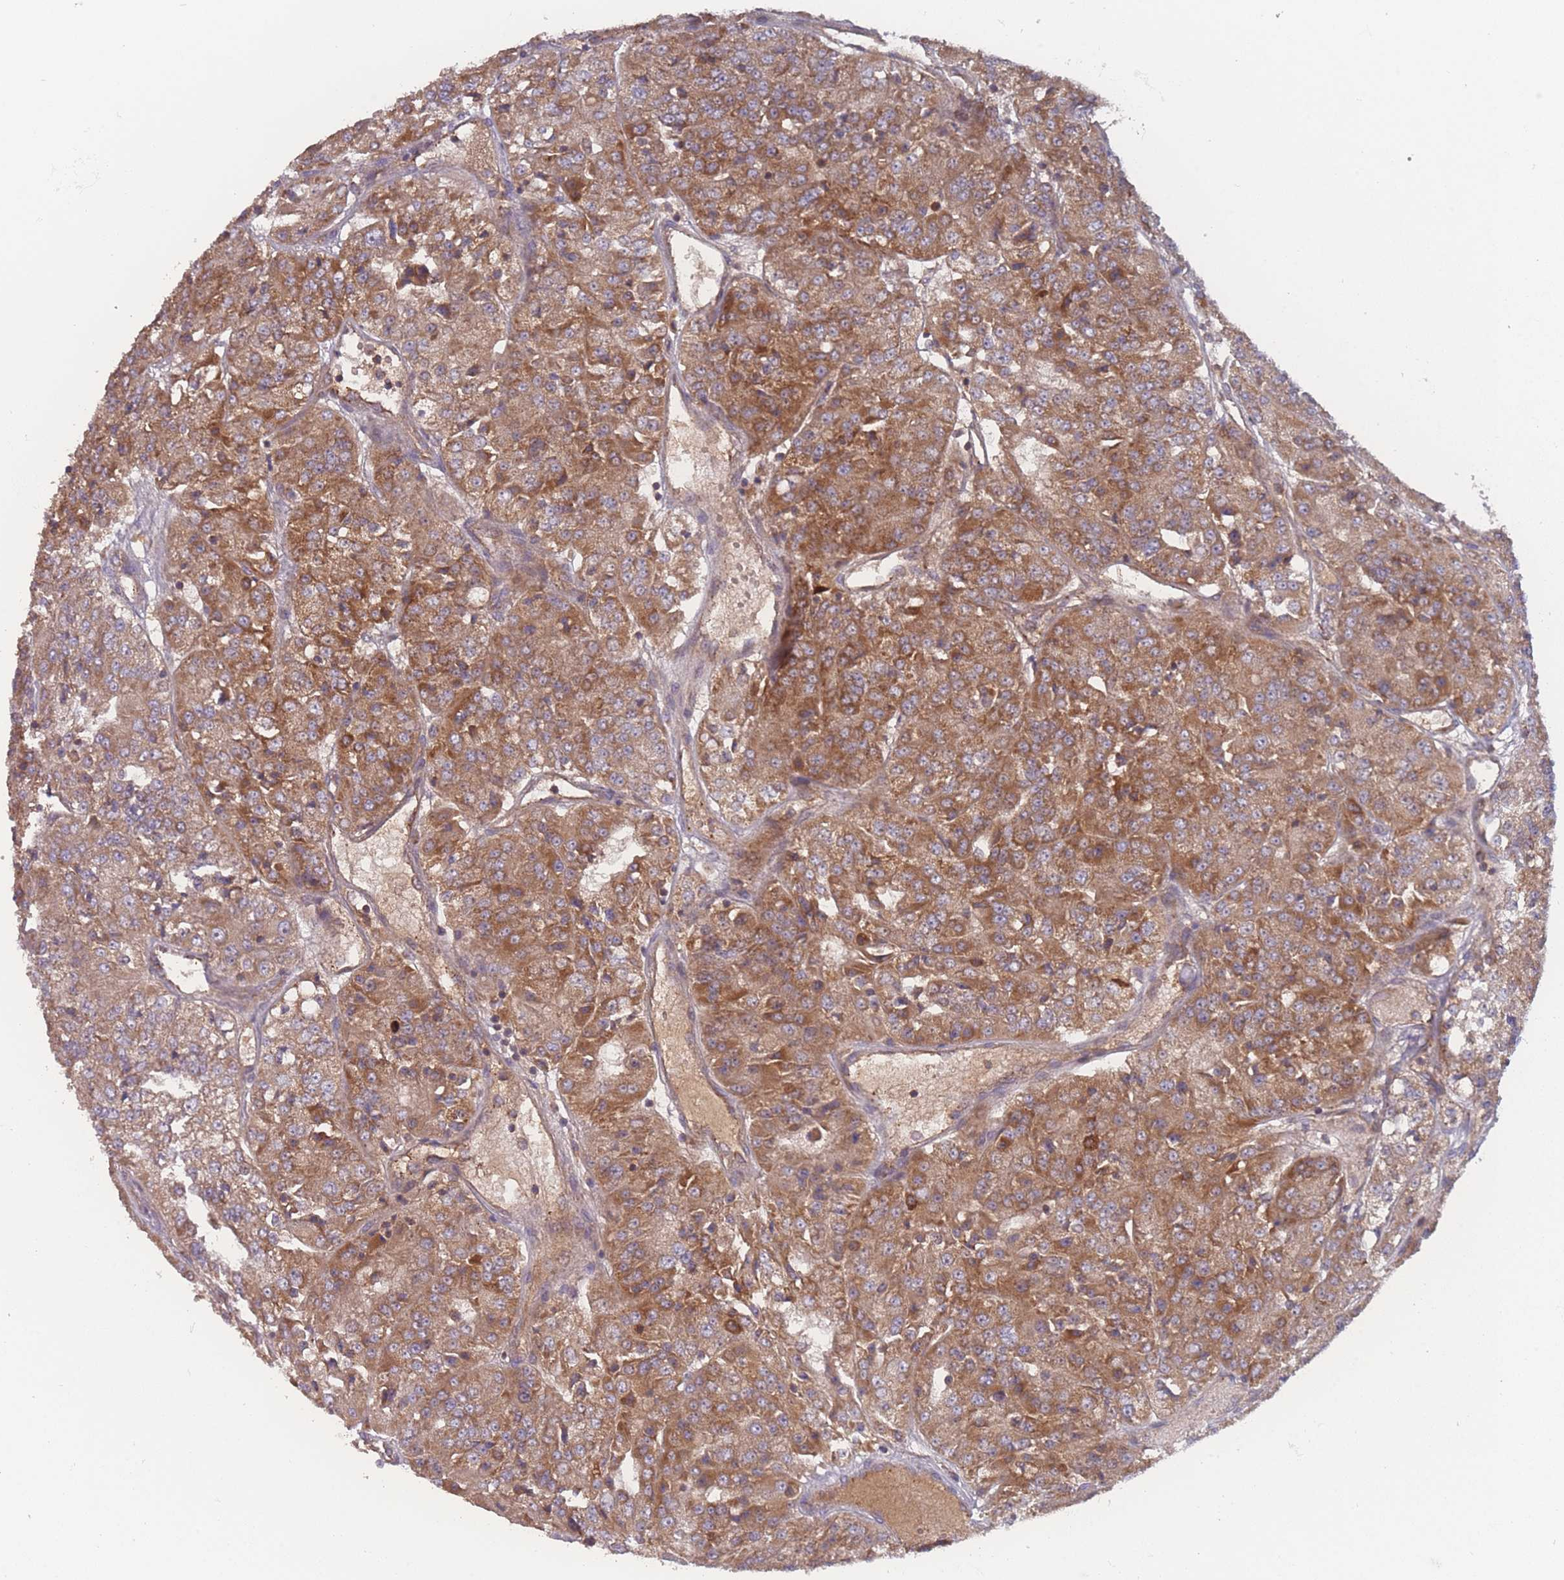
{"staining": {"intensity": "moderate", "quantity": ">75%", "location": "cytoplasmic/membranous"}, "tissue": "renal cancer", "cell_type": "Tumor cells", "image_type": "cancer", "snomed": [{"axis": "morphology", "description": "Adenocarcinoma, NOS"}, {"axis": "topography", "description": "Kidney"}], "caption": "A photomicrograph of renal cancer (adenocarcinoma) stained for a protein exhibits moderate cytoplasmic/membranous brown staining in tumor cells. (brown staining indicates protein expression, while blue staining denotes nuclei).", "gene": "ATP5MG", "patient": {"sex": "female", "age": 63}}